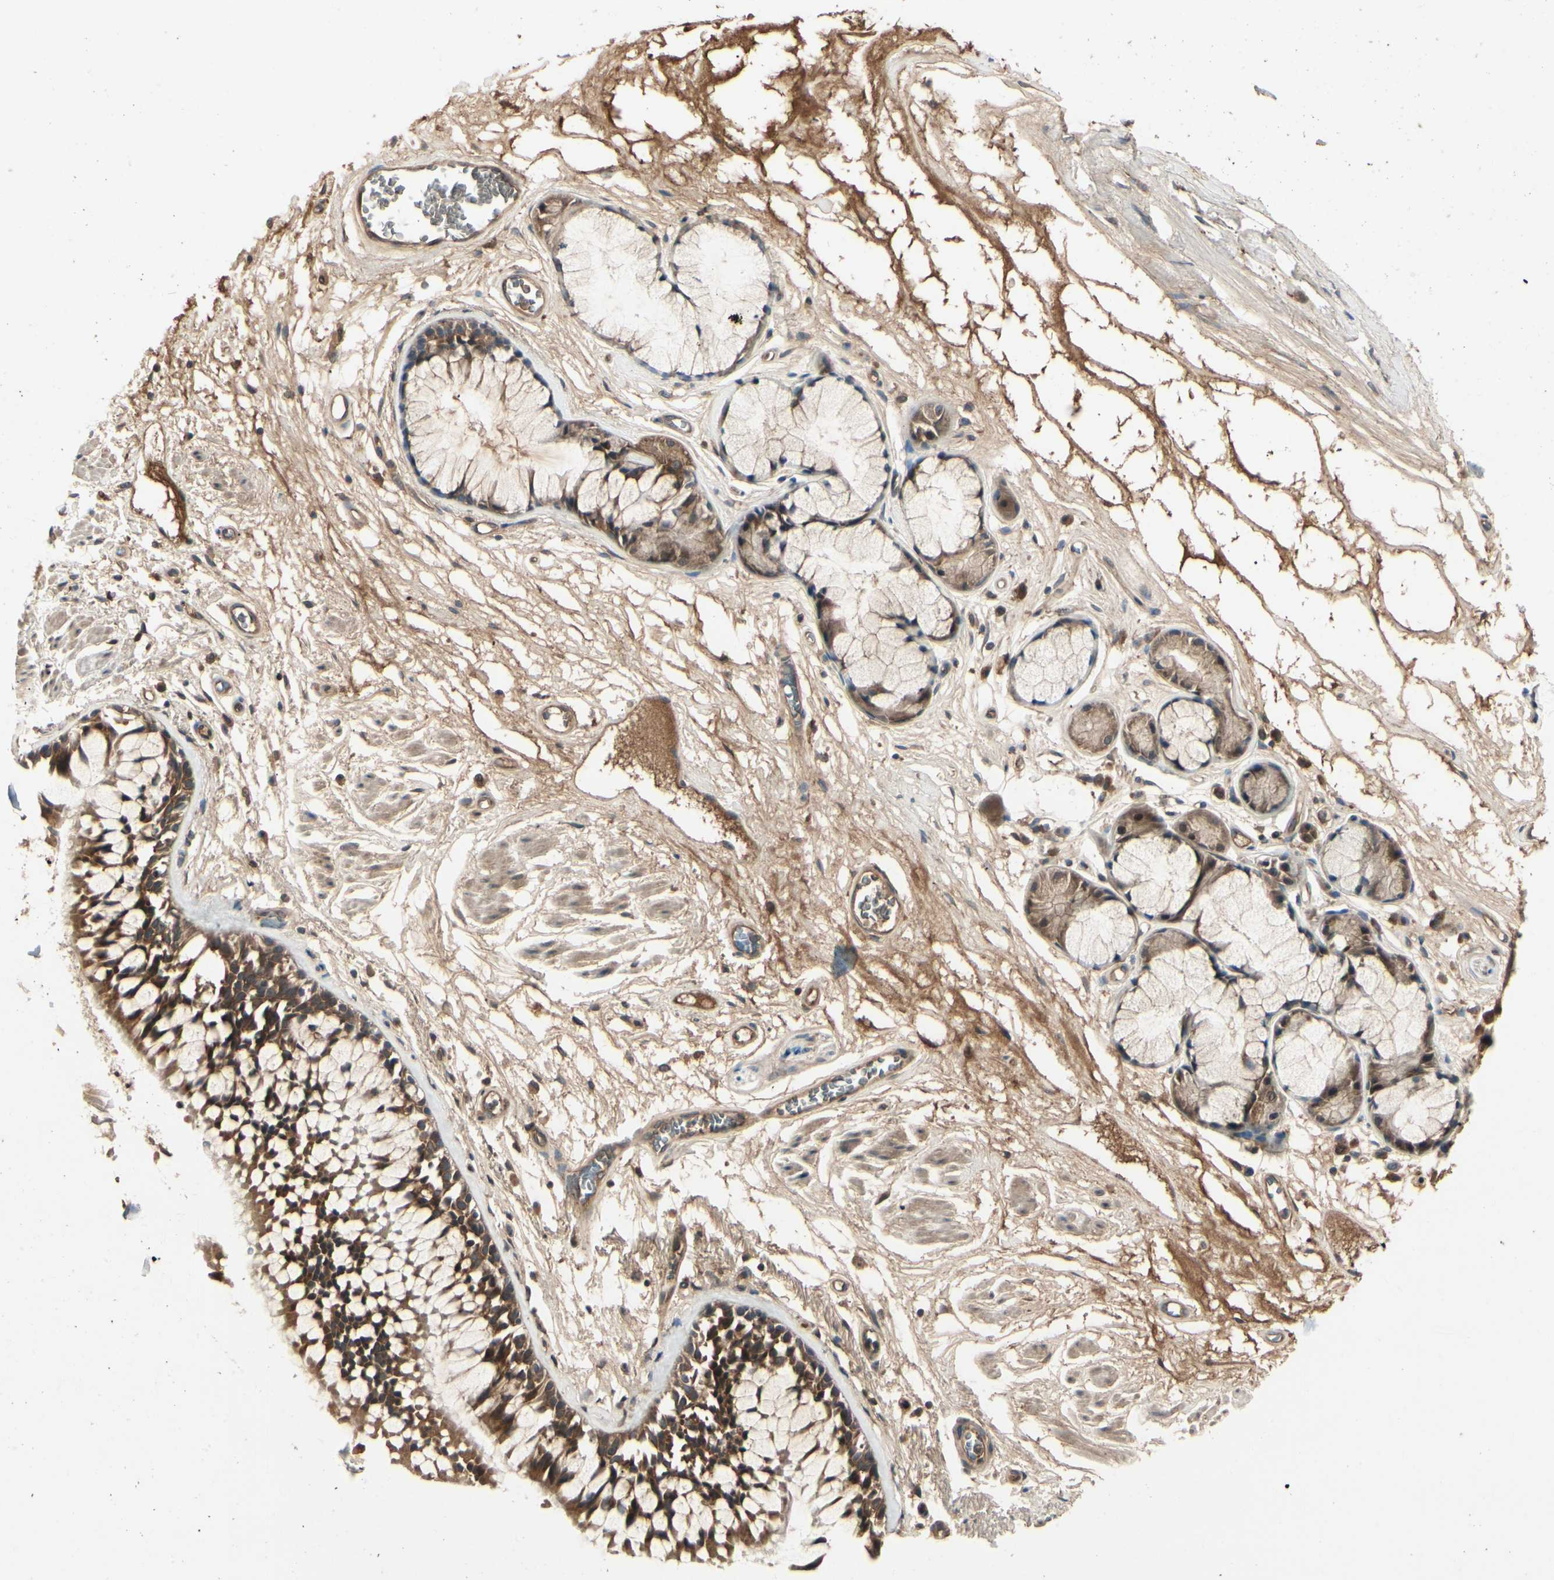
{"staining": {"intensity": "strong", "quantity": ">75%", "location": "cytoplasmic/membranous"}, "tissue": "bronchus", "cell_type": "Respiratory epithelial cells", "image_type": "normal", "snomed": [{"axis": "morphology", "description": "Normal tissue, NOS"}, {"axis": "topography", "description": "Bronchus"}], "caption": "This image shows immunohistochemistry staining of normal bronchus, with high strong cytoplasmic/membranous staining in approximately >75% of respiratory epithelial cells.", "gene": "RNF14", "patient": {"sex": "male", "age": 66}}